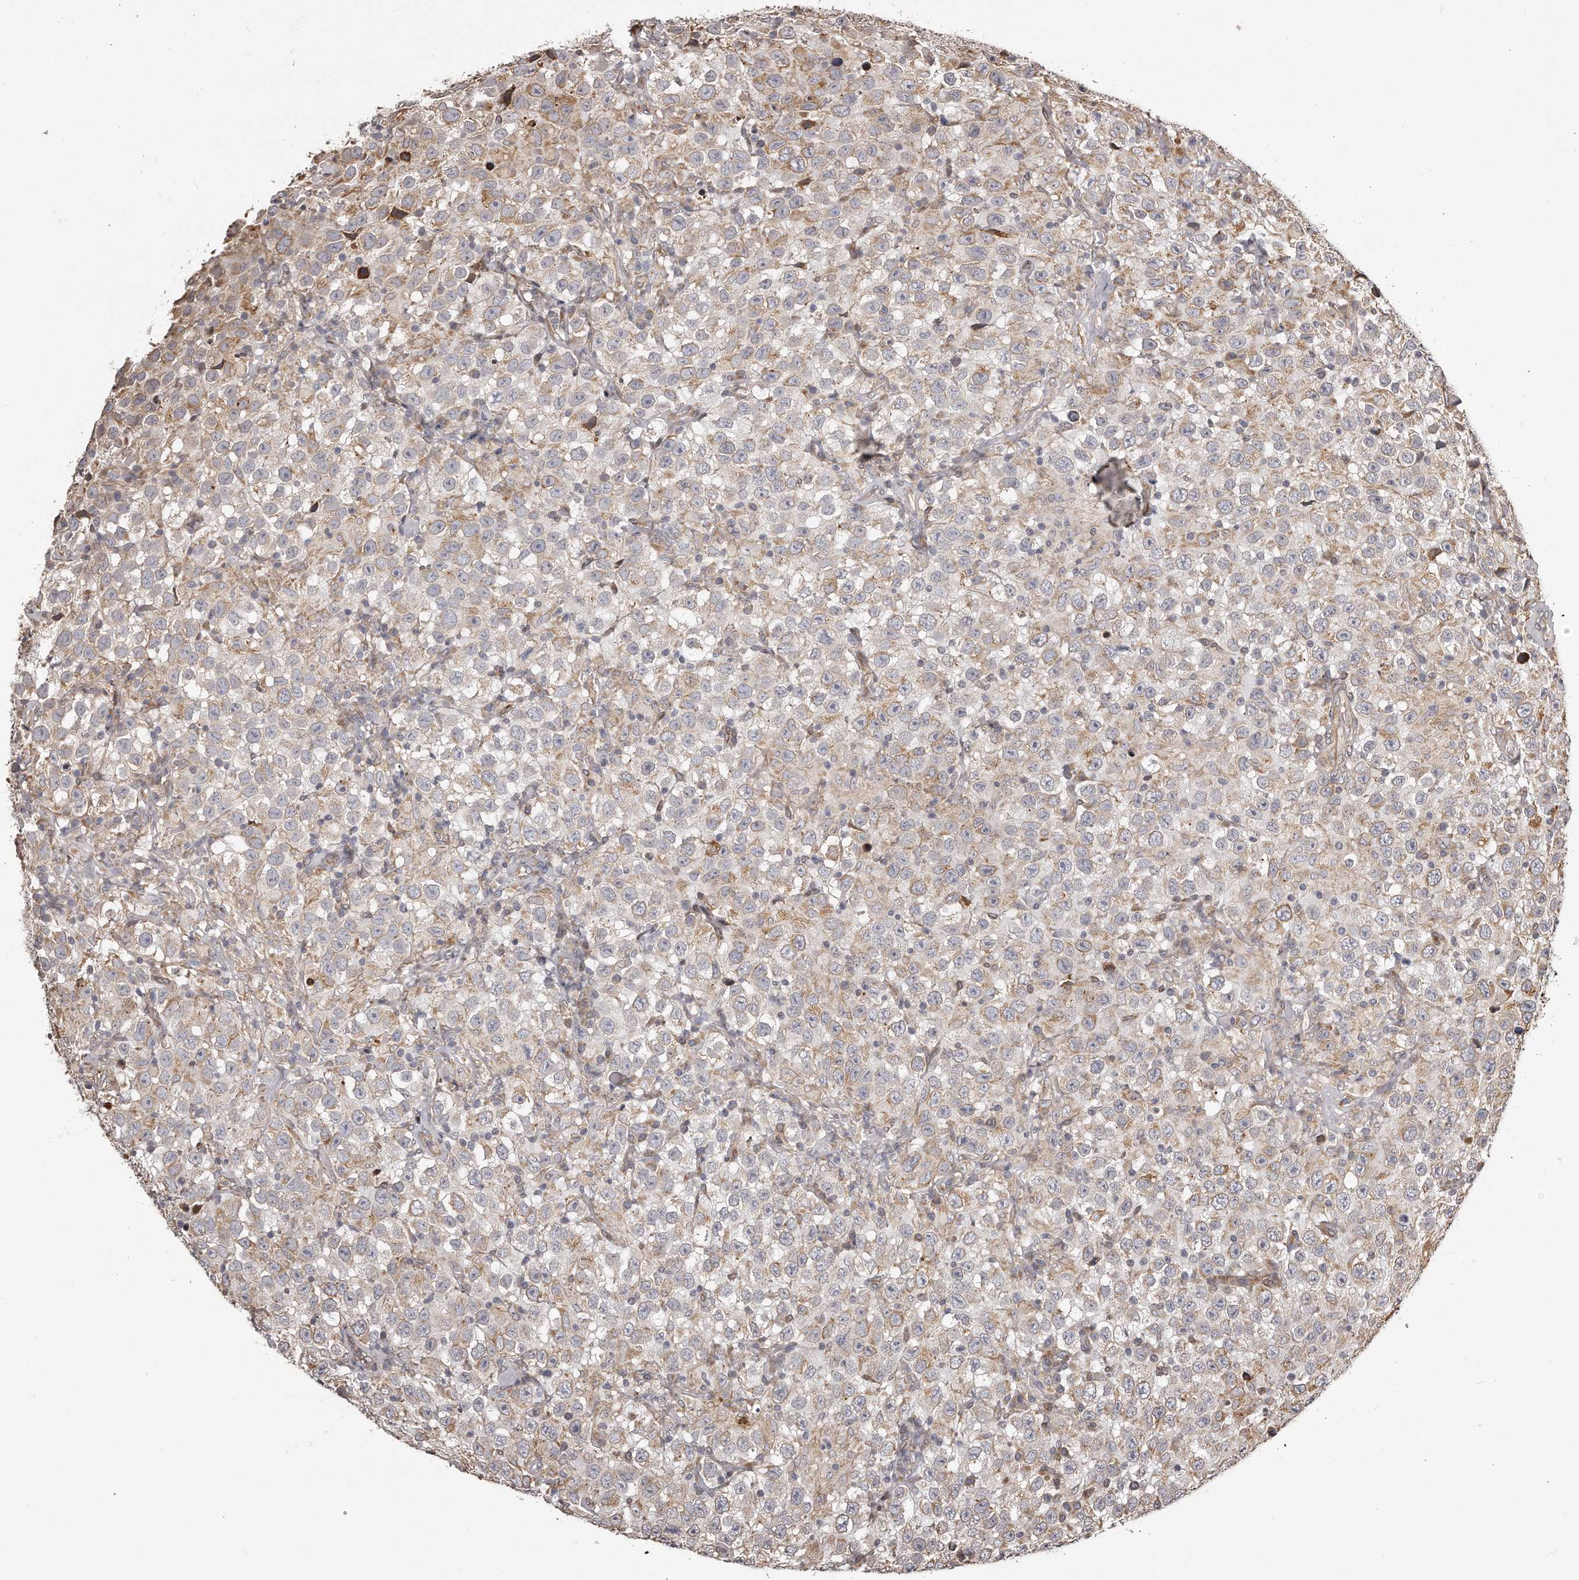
{"staining": {"intensity": "weak", "quantity": "25%-75%", "location": "cytoplasmic/membranous"}, "tissue": "testis cancer", "cell_type": "Tumor cells", "image_type": "cancer", "snomed": [{"axis": "morphology", "description": "Seminoma, NOS"}, {"axis": "topography", "description": "Testis"}], "caption": "DAB immunohistochemical staining of human seminoma (testis) reveals weak cytoplasmic/membranous protein expression in about 25%-75% of tumor cells.", "gene": "TRAPPC14", "patient": {"sex": "male", "age": 41}}